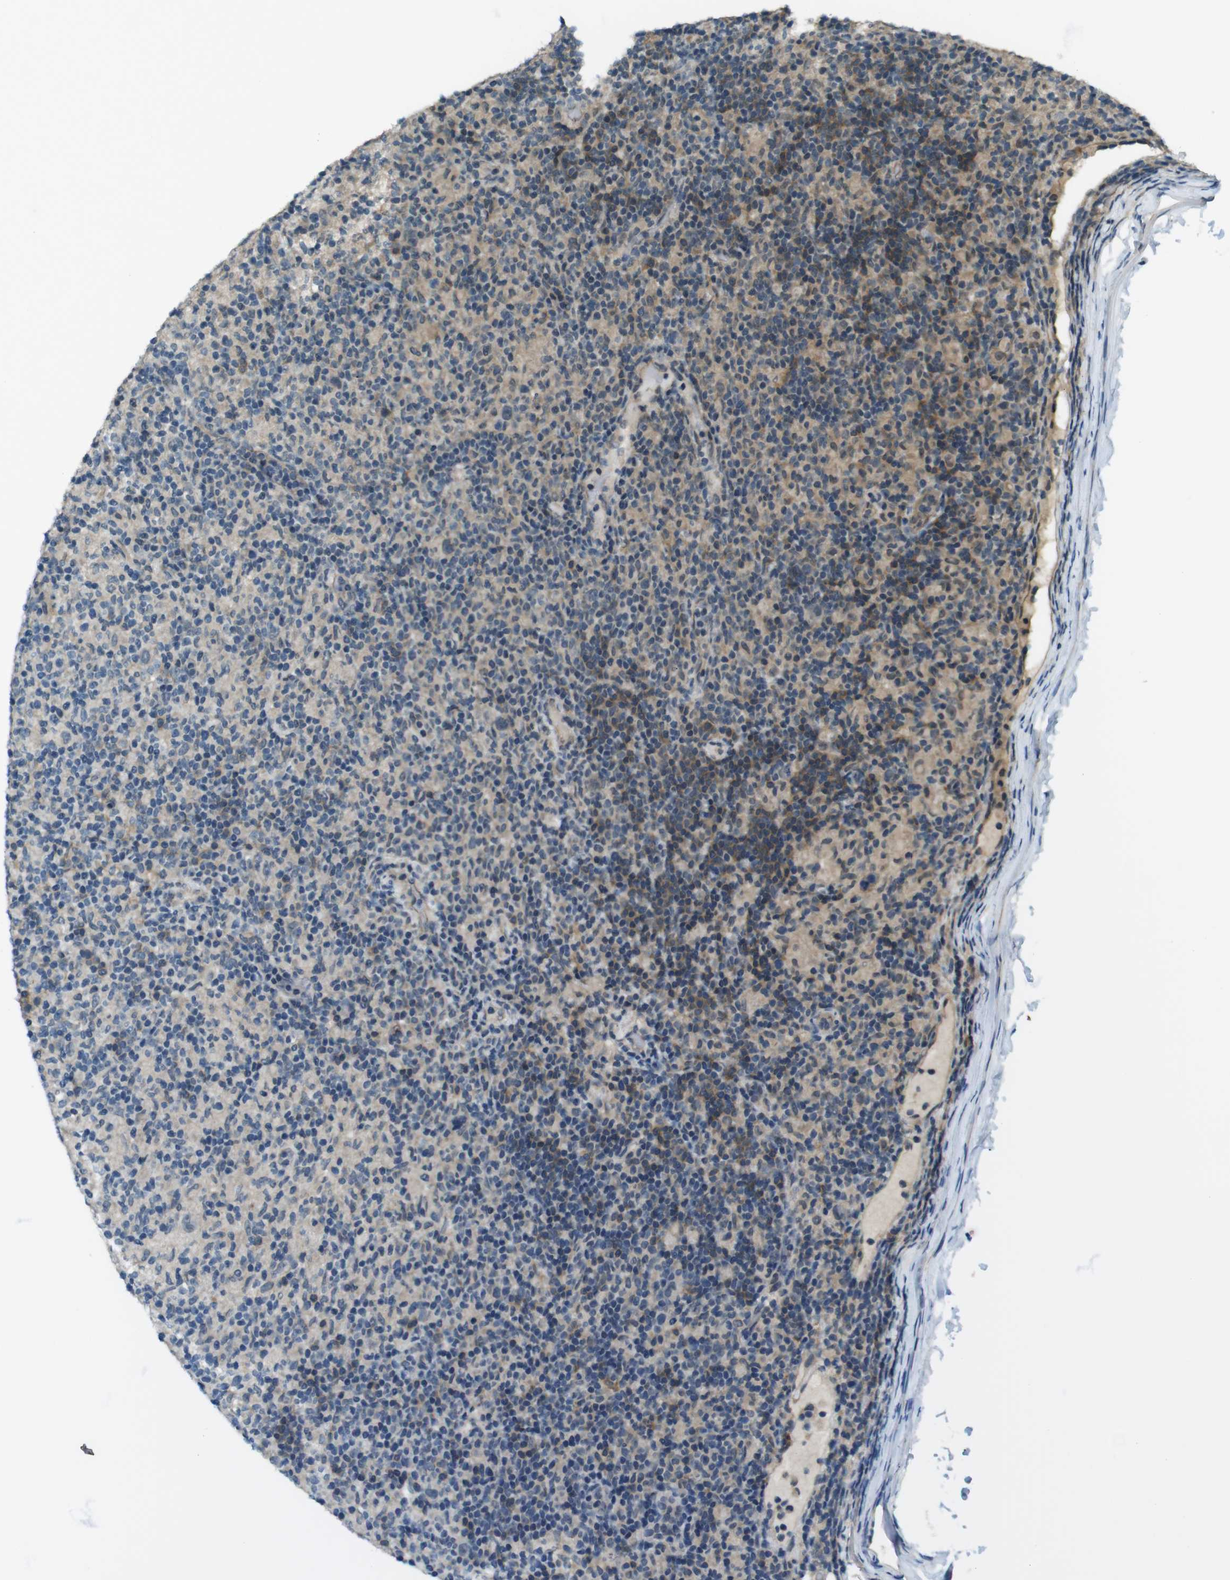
{"staining": {"intensity": "weak", "quantity": "<25%", "location": "cytoplasmic/membranous"}, "tissue": "lymphoma", "cell_type": "Tumor cells", "image_type": "cancer", "snomed": [{"axis": "morphology", "description": "Hodgkin's disease, NOS"}, {"axis": "topography", "description": "Lymph node"}], "caption": "Tumor cells are negative for brown protein staining in lymphoma.", "gene": "TIAM2", "patient": {"sex": "male", "age": 70}}